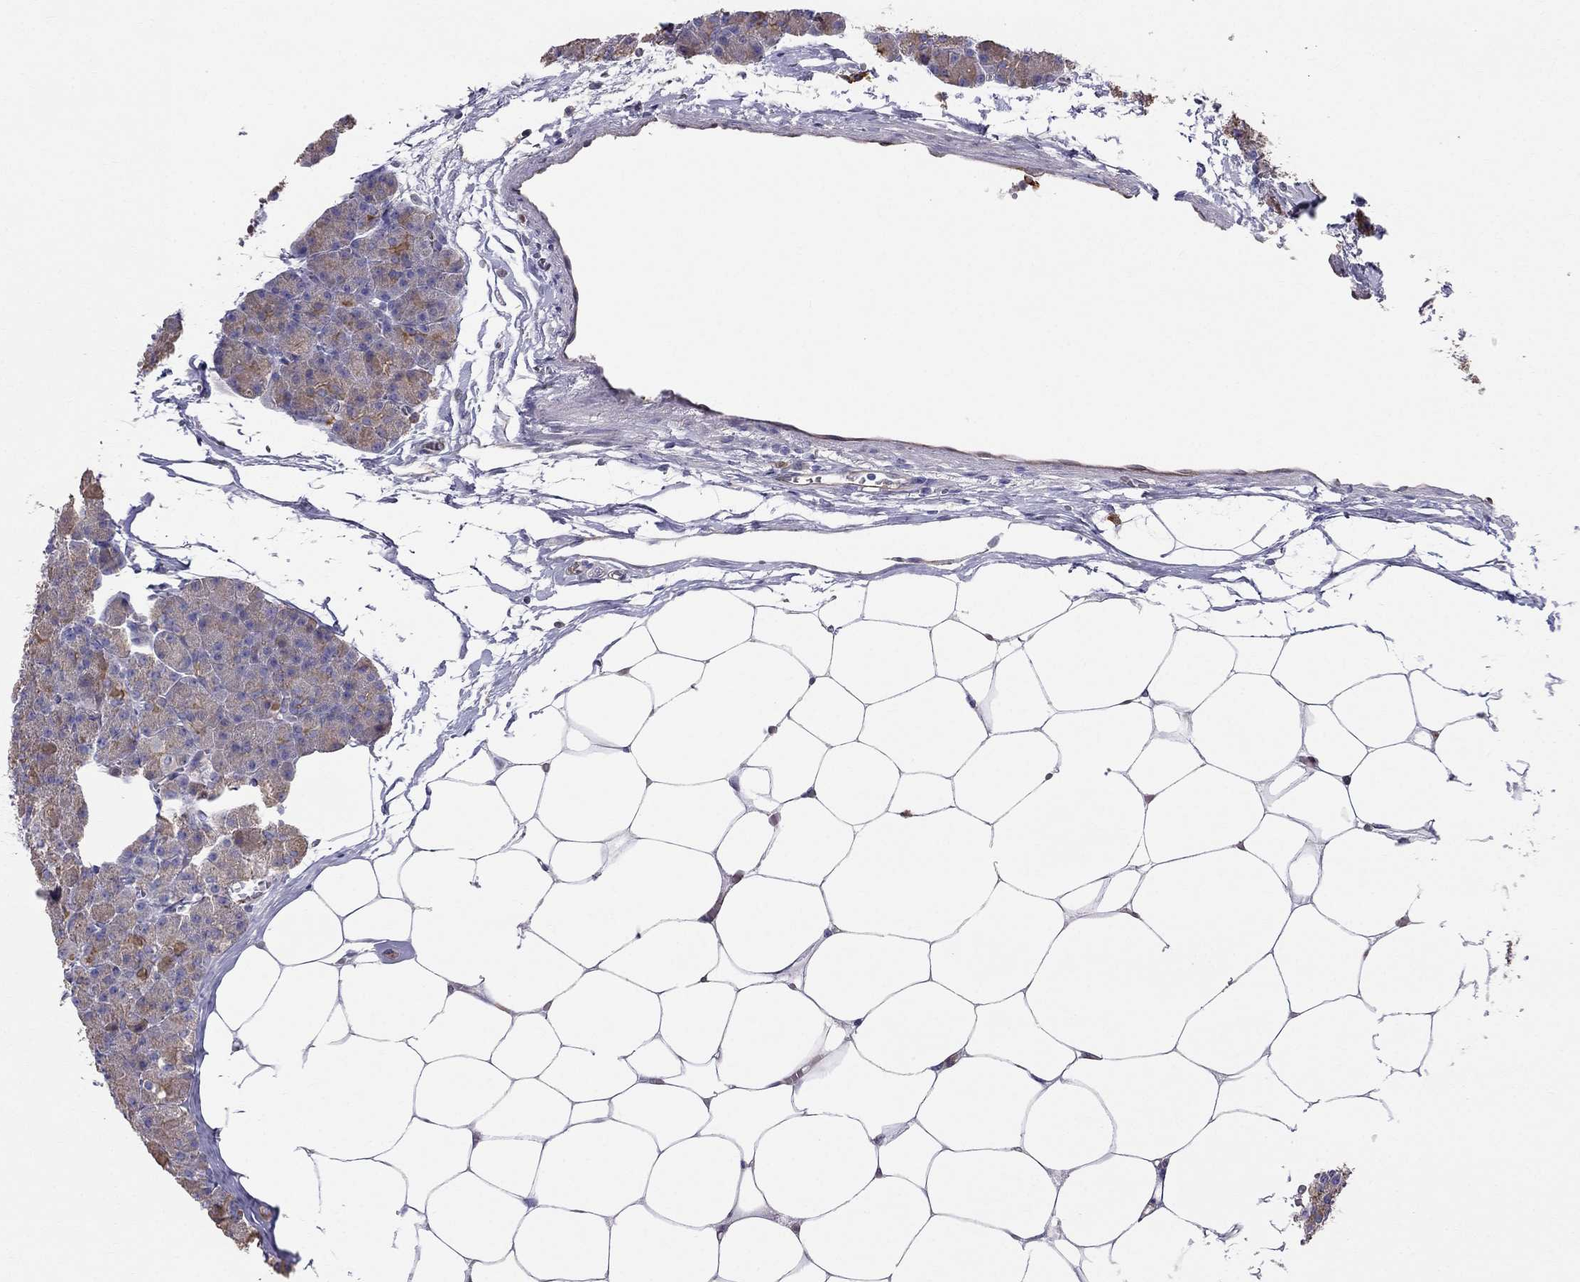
{"staining": {"intensity": "weak", "quantity": ">75%", "location": "cytoplasmic/membranous"}, "tissue": "pancreas", "cell_type": "Exocrine glandular cells", "image_type": "normal", "snomed": [{"axis": "morphology", "description": "Normal tissue, NOS"}, {"axis": "topography", "description": "Pancreas"}], "caption": "IHC of normal pancreas demonstrates low levels of weak cytoplasmic/membranous staining in approximately >75% of exocrine glandular cells. (brown staining indicates protein expression, while blue staining denotes nuclei).", "gene": "ENOX1", "patient": {"sex": "female", "age": 45}}